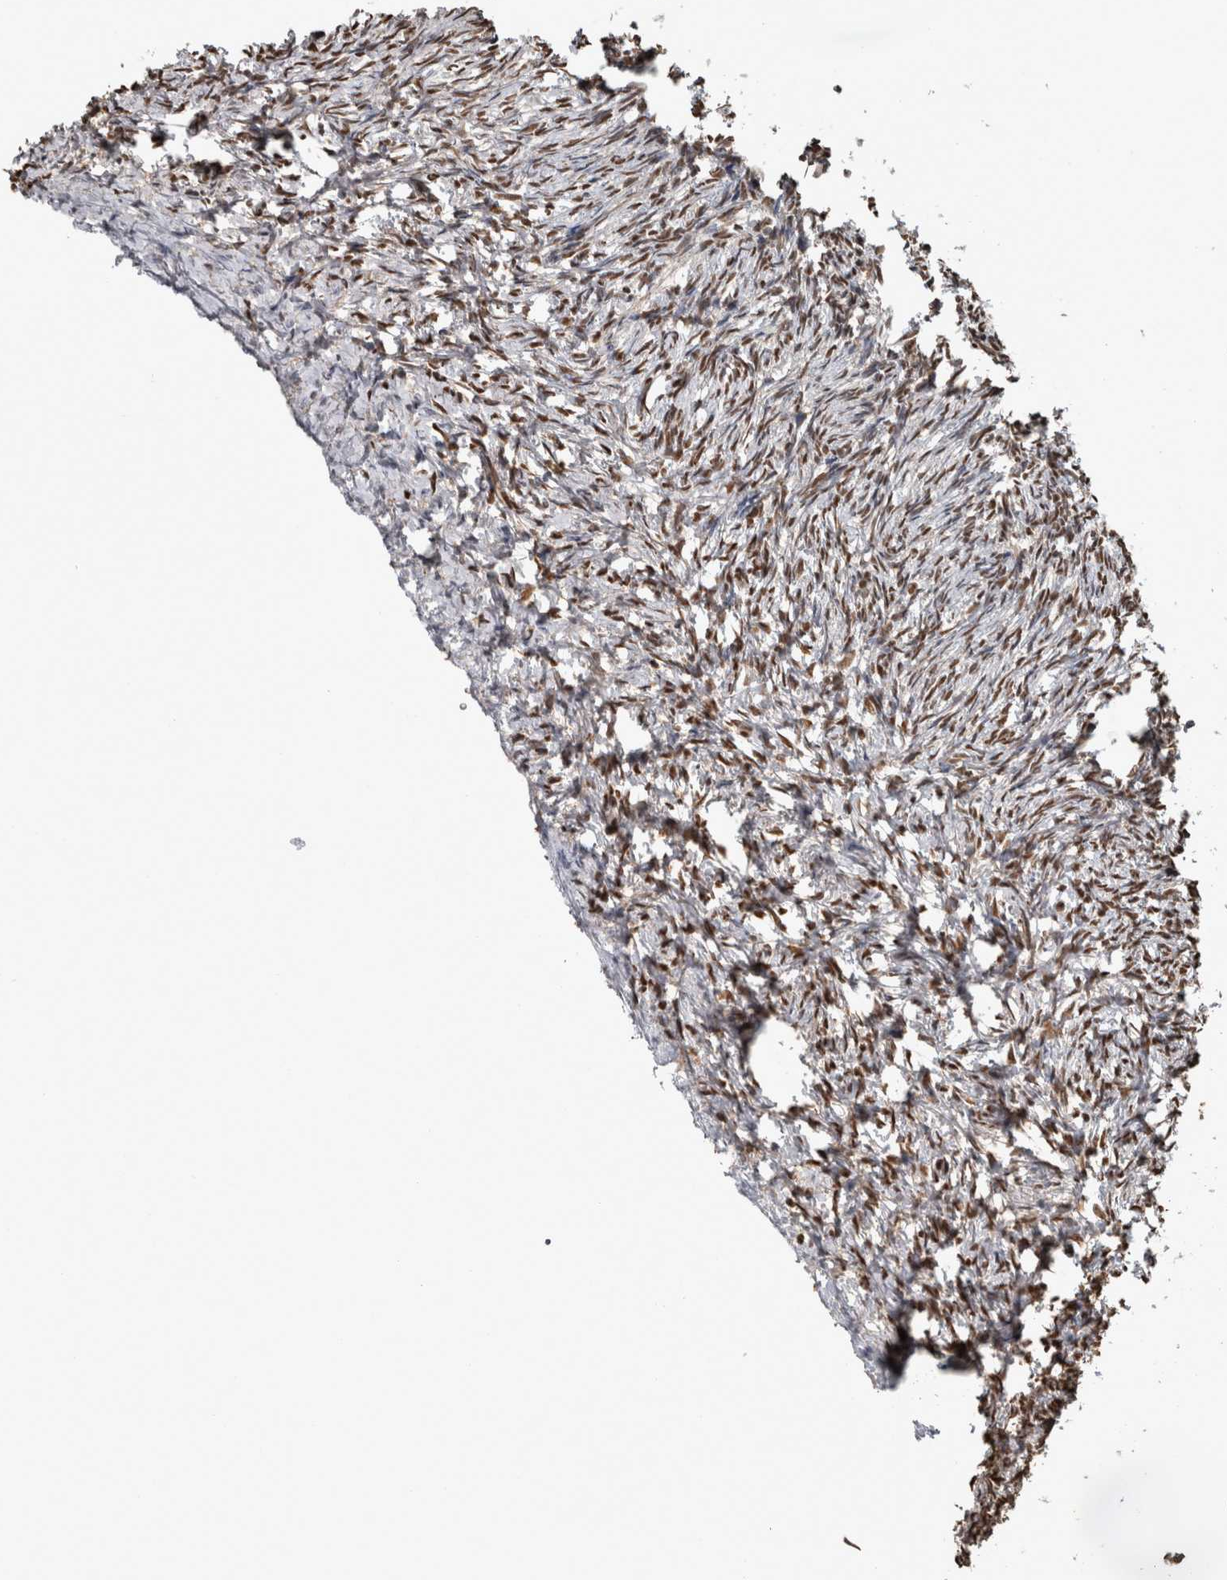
{"staining": {"intensity": "strong", "quantity": ">75%", "location": "nuclear"}, "tissue": "ovary", "cell_type": "Follicle cells", "image_type": "normal", "snomed": [{"axis": "morphology", "description": "Normal tissue, NOS"}, {"axis": "topography", "description": "Ovary"}], "caption": "An image of ovary stained for a protein reveals strong nuclear brown staining in follicle cells.", "gene": "TGS1", "patient": {"sex": "female", "age": 41}}